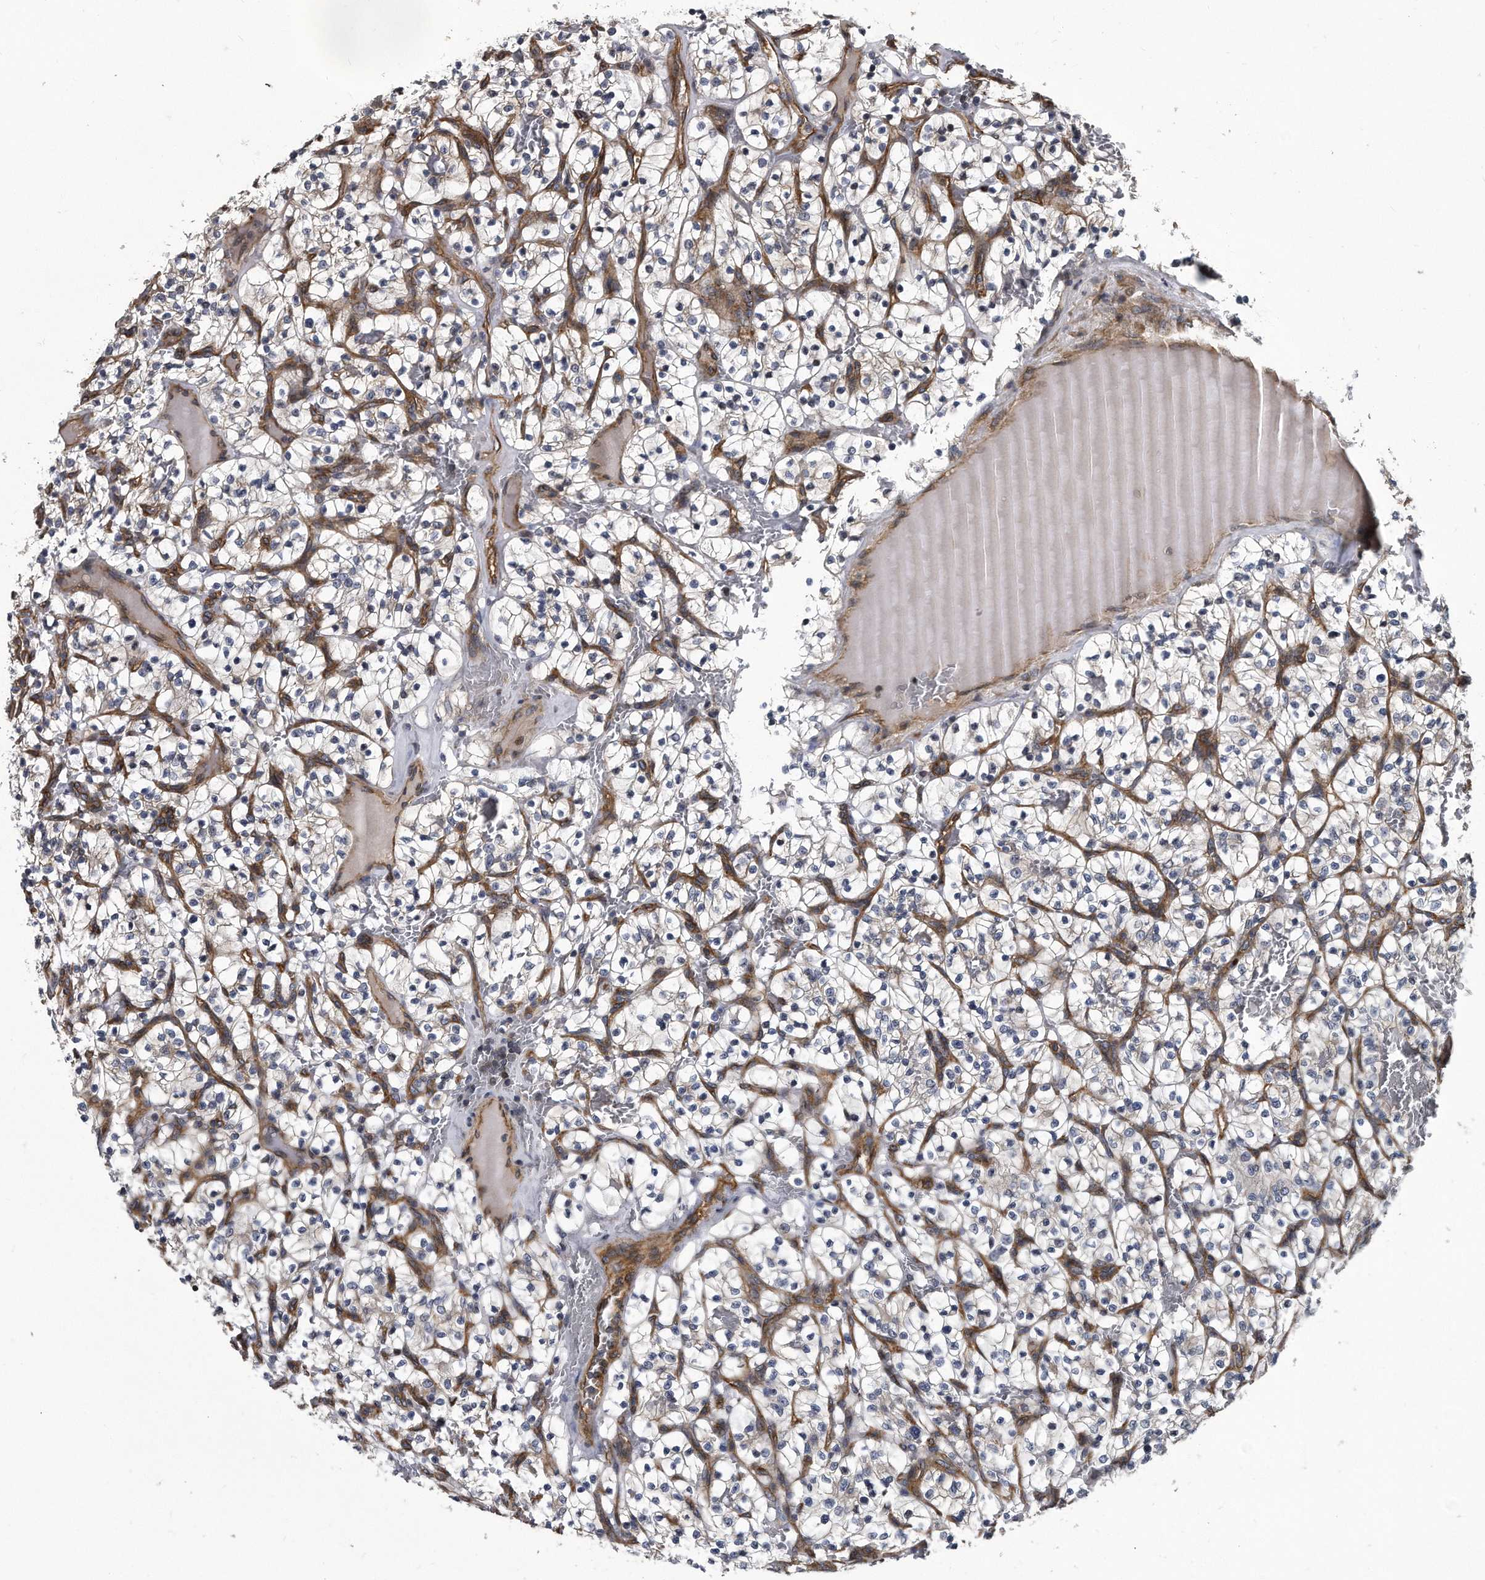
{"staining": {"intensity": "negative", "quantity": "none", "location": "none"}, "tissue": "renal cancer", "cell_type": "Tumor cells", "image_type": "cancer", "snomed": [{"axis": "morphology", "description": "Adenocarcinoma, NOS"}, {"axis": "topography", "description": "Kidney"}], "caption": "Immunohistochemical staining of human renal cancer exhibits no significant positivity in tumor cells.", "gene": "ARMCX1", "patient": {"sex": "female", "age": 57}}